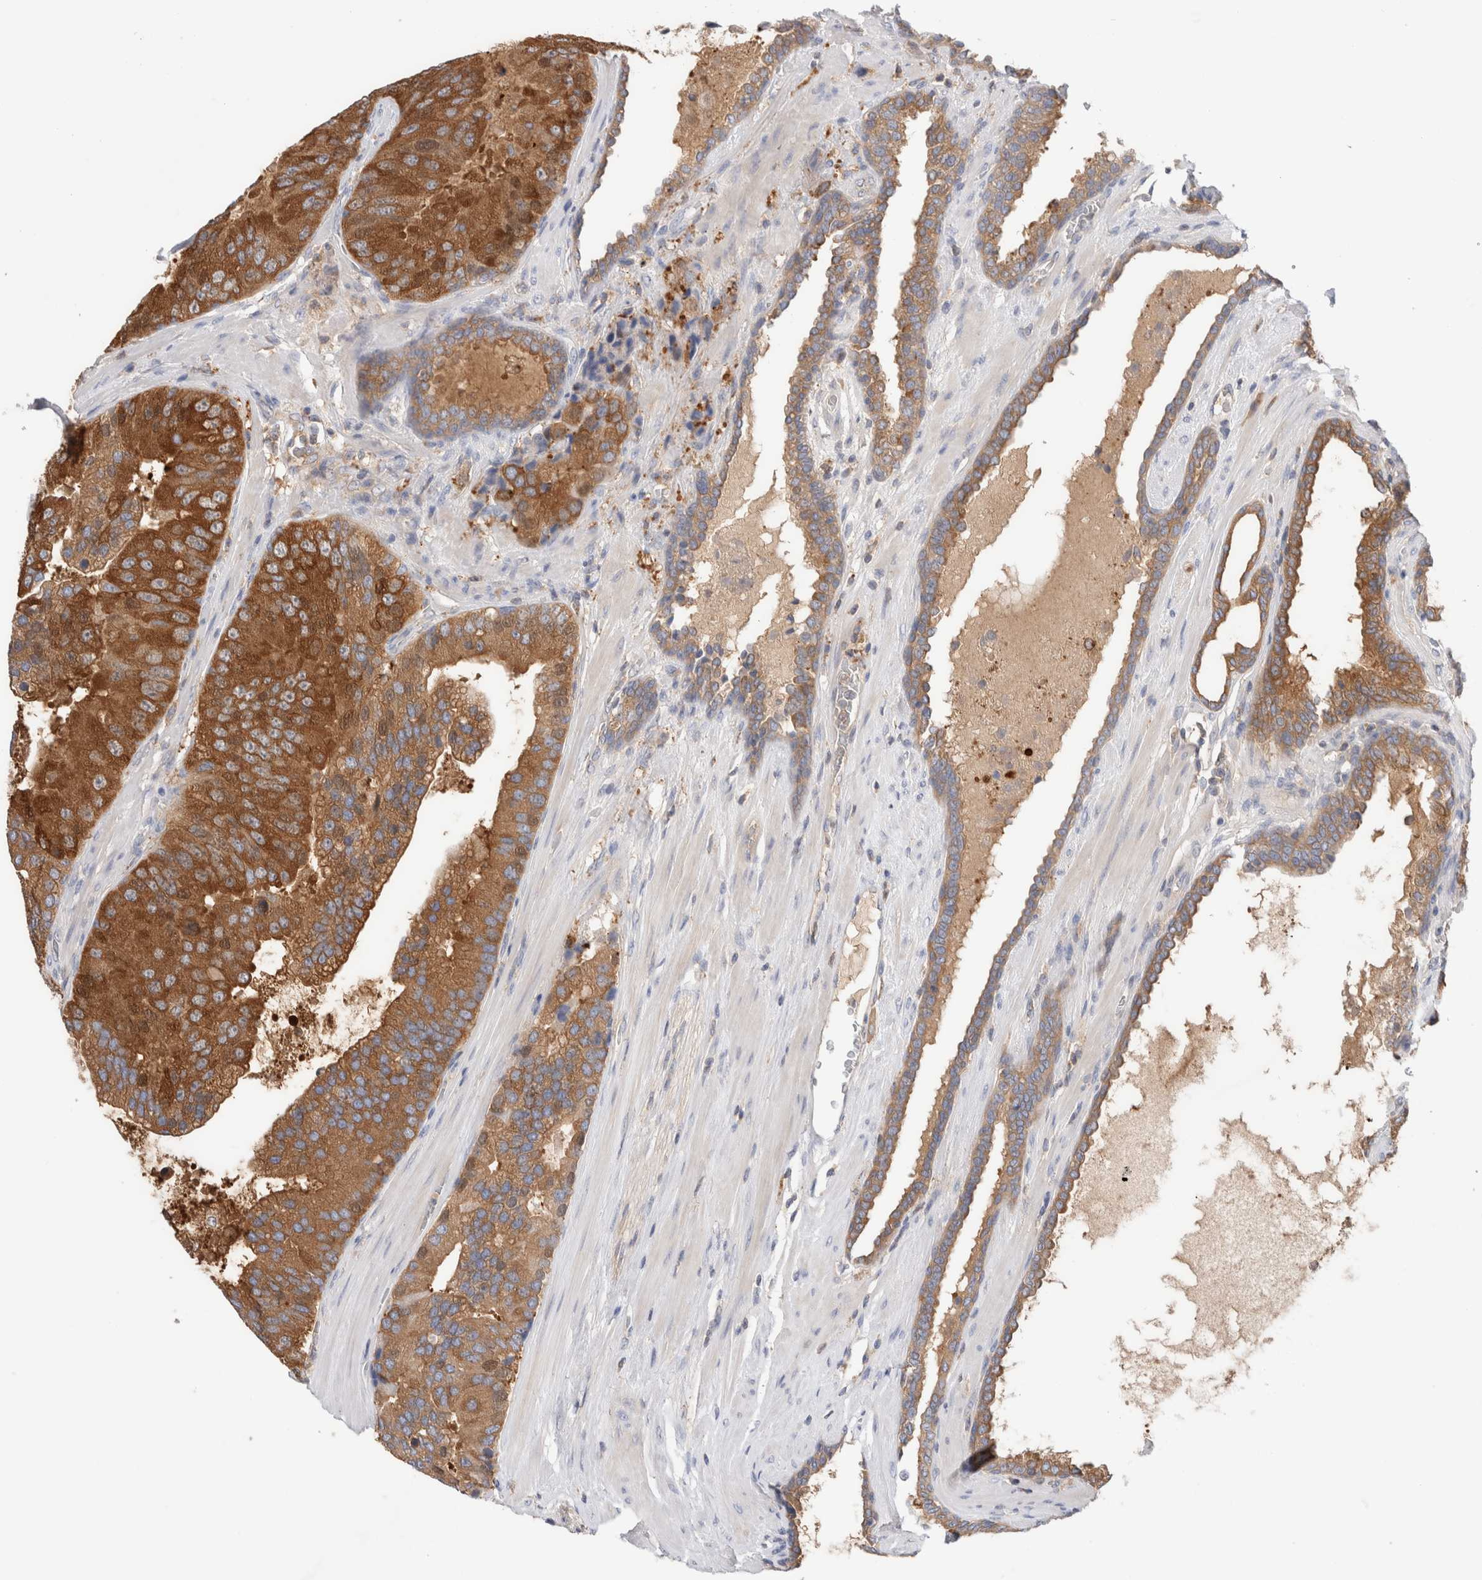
{"staining": {"intensity": "strong", "quantity": ">75%", "location": "cytoplasmic/membranous"}, "tissue": "prostate cancer", "cell_type": "Tumor cells", "image_type": "cancer", "snomed": [{"axis": "morphology", "description": "Adenocarcinoma, High grade"}, {"axis": "topography", "description": "Prostate"}], "caption": "A photomicrograph of human adenocarcinoma (high-grade) (prostate) stained for a protein displays strong cytoplasmic/membranous brown staining in tumor cells.", "gene": "KLHL14", "patient": {"sex": "male", "age": 70}}